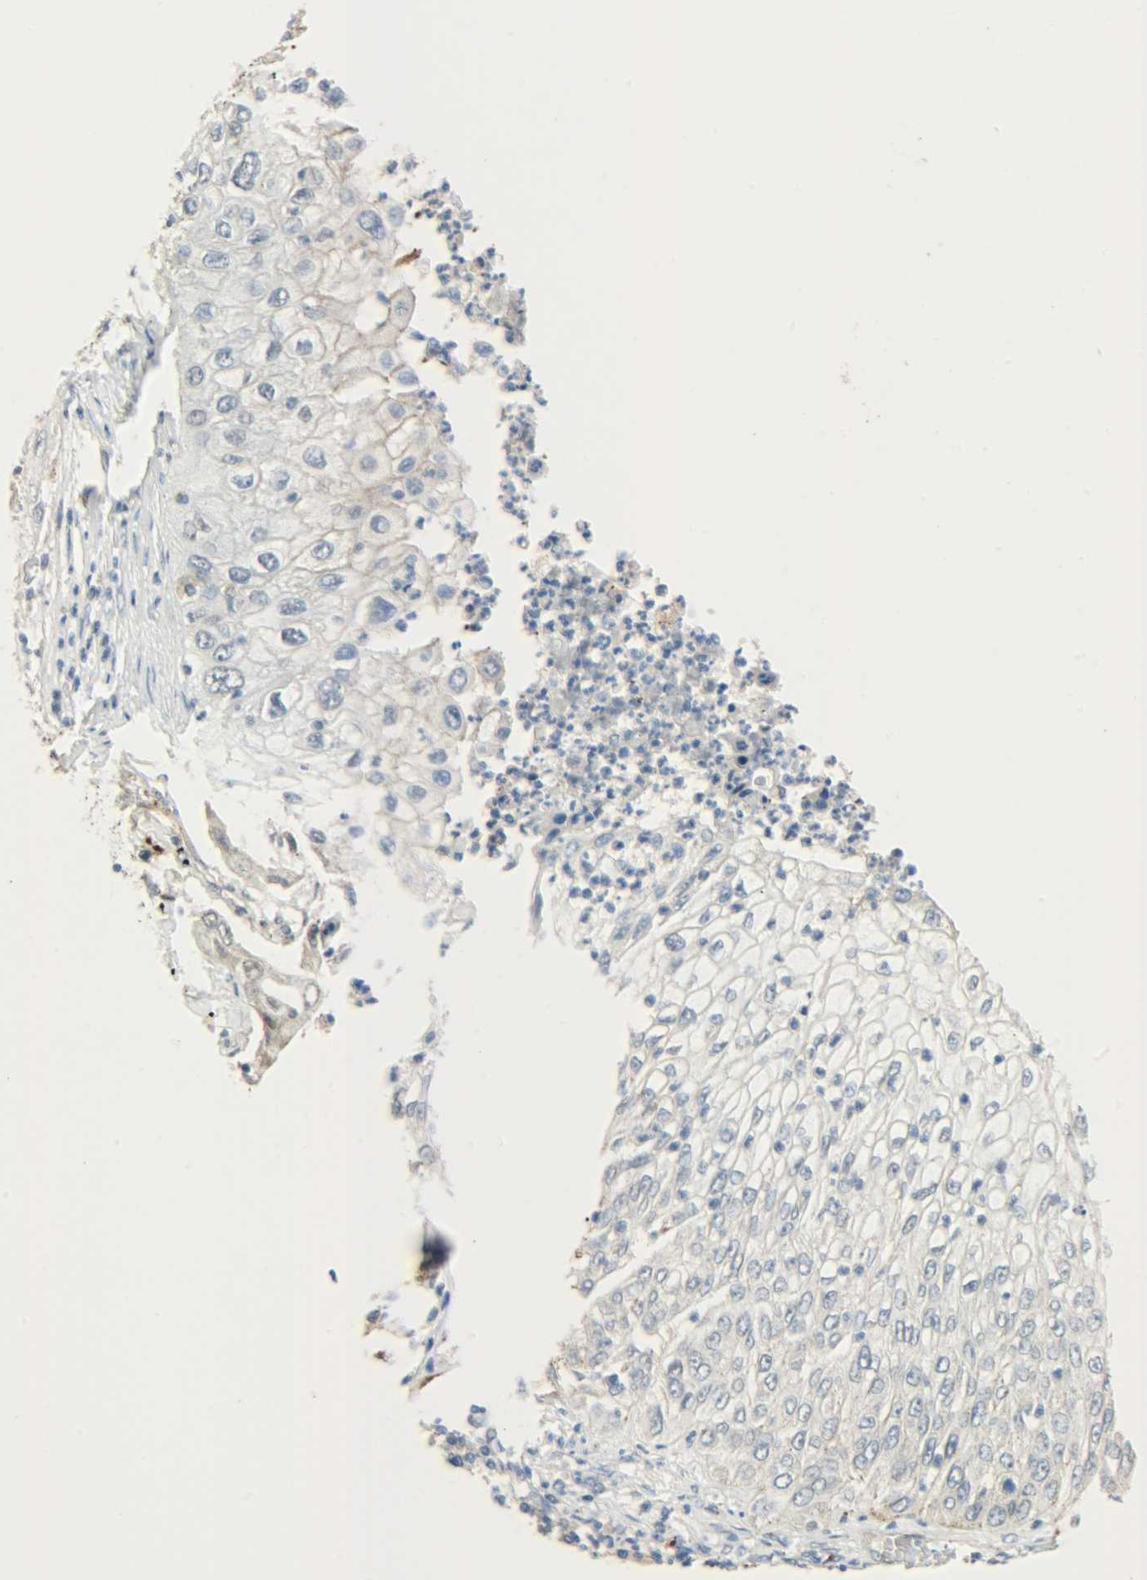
{"staining": {"intensity": "weak", "quantity": "<25%", "location": "cytoplasmic/membranous"}, "tissue": "lung cancer", "cell_type": "Tumor cells", "image_type": "cancer", "snomed": [{"axis": "morphology", "description": "Inflammation, NOS"}, {"axis": "morphology", "description": "Squamous cell carcinoma, NOS"}, {"axis": "topography", "description": "Lymph node"}, {"axis": "topography", "description": "Soft tissue"}, {"axis": "topography", "description": "Lung"}], "caption": "DAB (3,3'-diaminobenzidine) immunohistochemical staining of lung cancer exhibits no significant expression in tumor cells. (Stains: DAB (3,3'-diaminobenzidine) immunohistochemistry with hematoxylin counter stain, Microscopy: brightfield microscopy at high magnification).", "gene": "GIT2", "patient": {"sex": "male", "age": 66}}